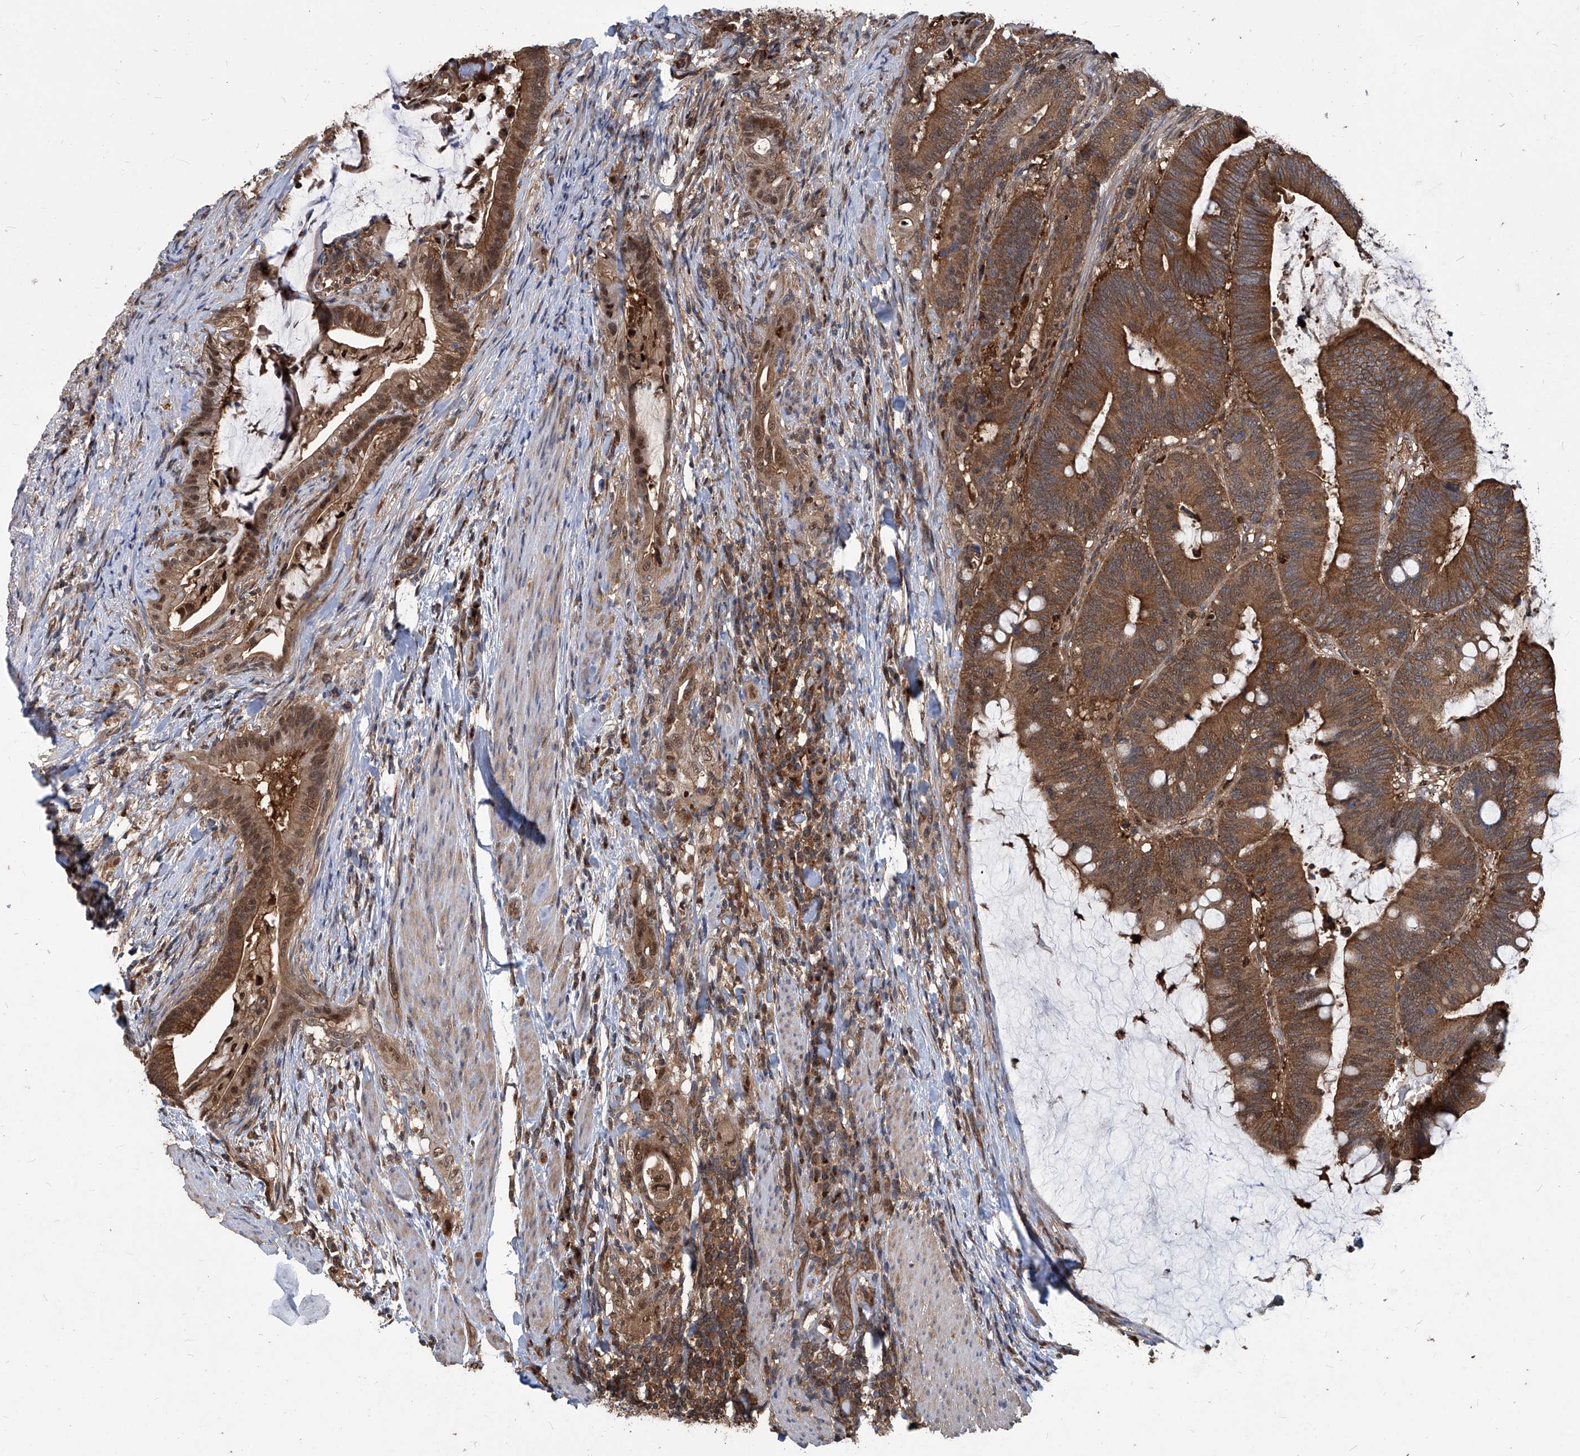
{"staining": {"intensity": "strong", "quantity": ">75%", "location": "cytoplasmic/membranous"}, "tissue": "colorectal cancer", "cell_type": "Tumor cells", "image_type": "cancer", "snomed": [{"axis": "morphology", "description": "Adenocarcinoma, NOS"}, {"axis": "topography", "description": "Colon"}], "caption": "The micrograph exhibits a brown stain indicating the presence of a protein in the cytoplasmic/membranous of tumor cells in colorectal adenocarcinoma.", "gene": "PSMB1", "patient": {"sex": "female", "age": 66}}